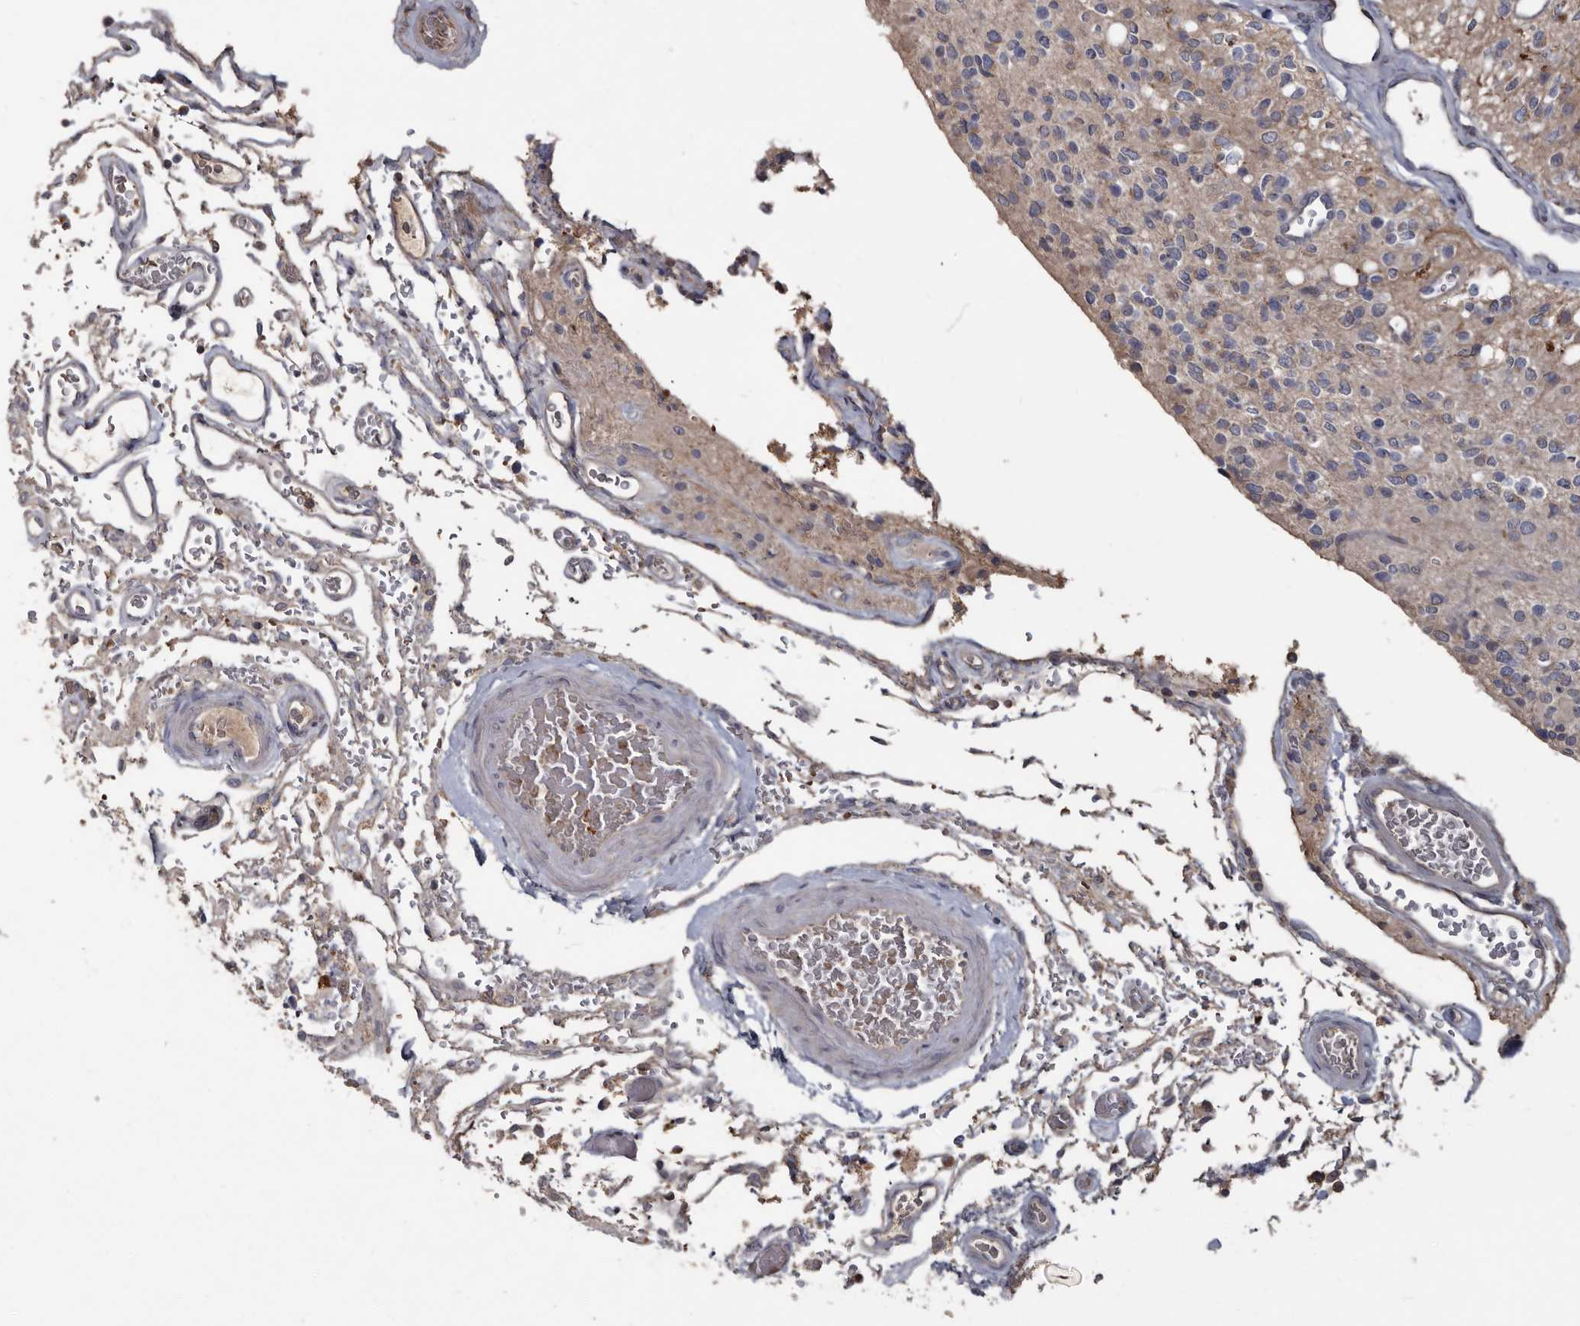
{"staining": {"intensity": "weak", "quantity": "<25%", "location": "cytoplasmic/membranous"}, "tissue": "glioma", "cell_type": "Tumor cells", "image_type": "cancer", "snomed": [{"axis": "morphology", "description": "Glioma, malignant, High grade"}, {"axis": "topography", "description": "Brain"}], "caption": "Immunohistochemical staining of malignant glioma (high-grade) reveals no significant positivity in tumor cells.", "gene": "KIF26B", "patient": {"sex": "male", "age": 34}}